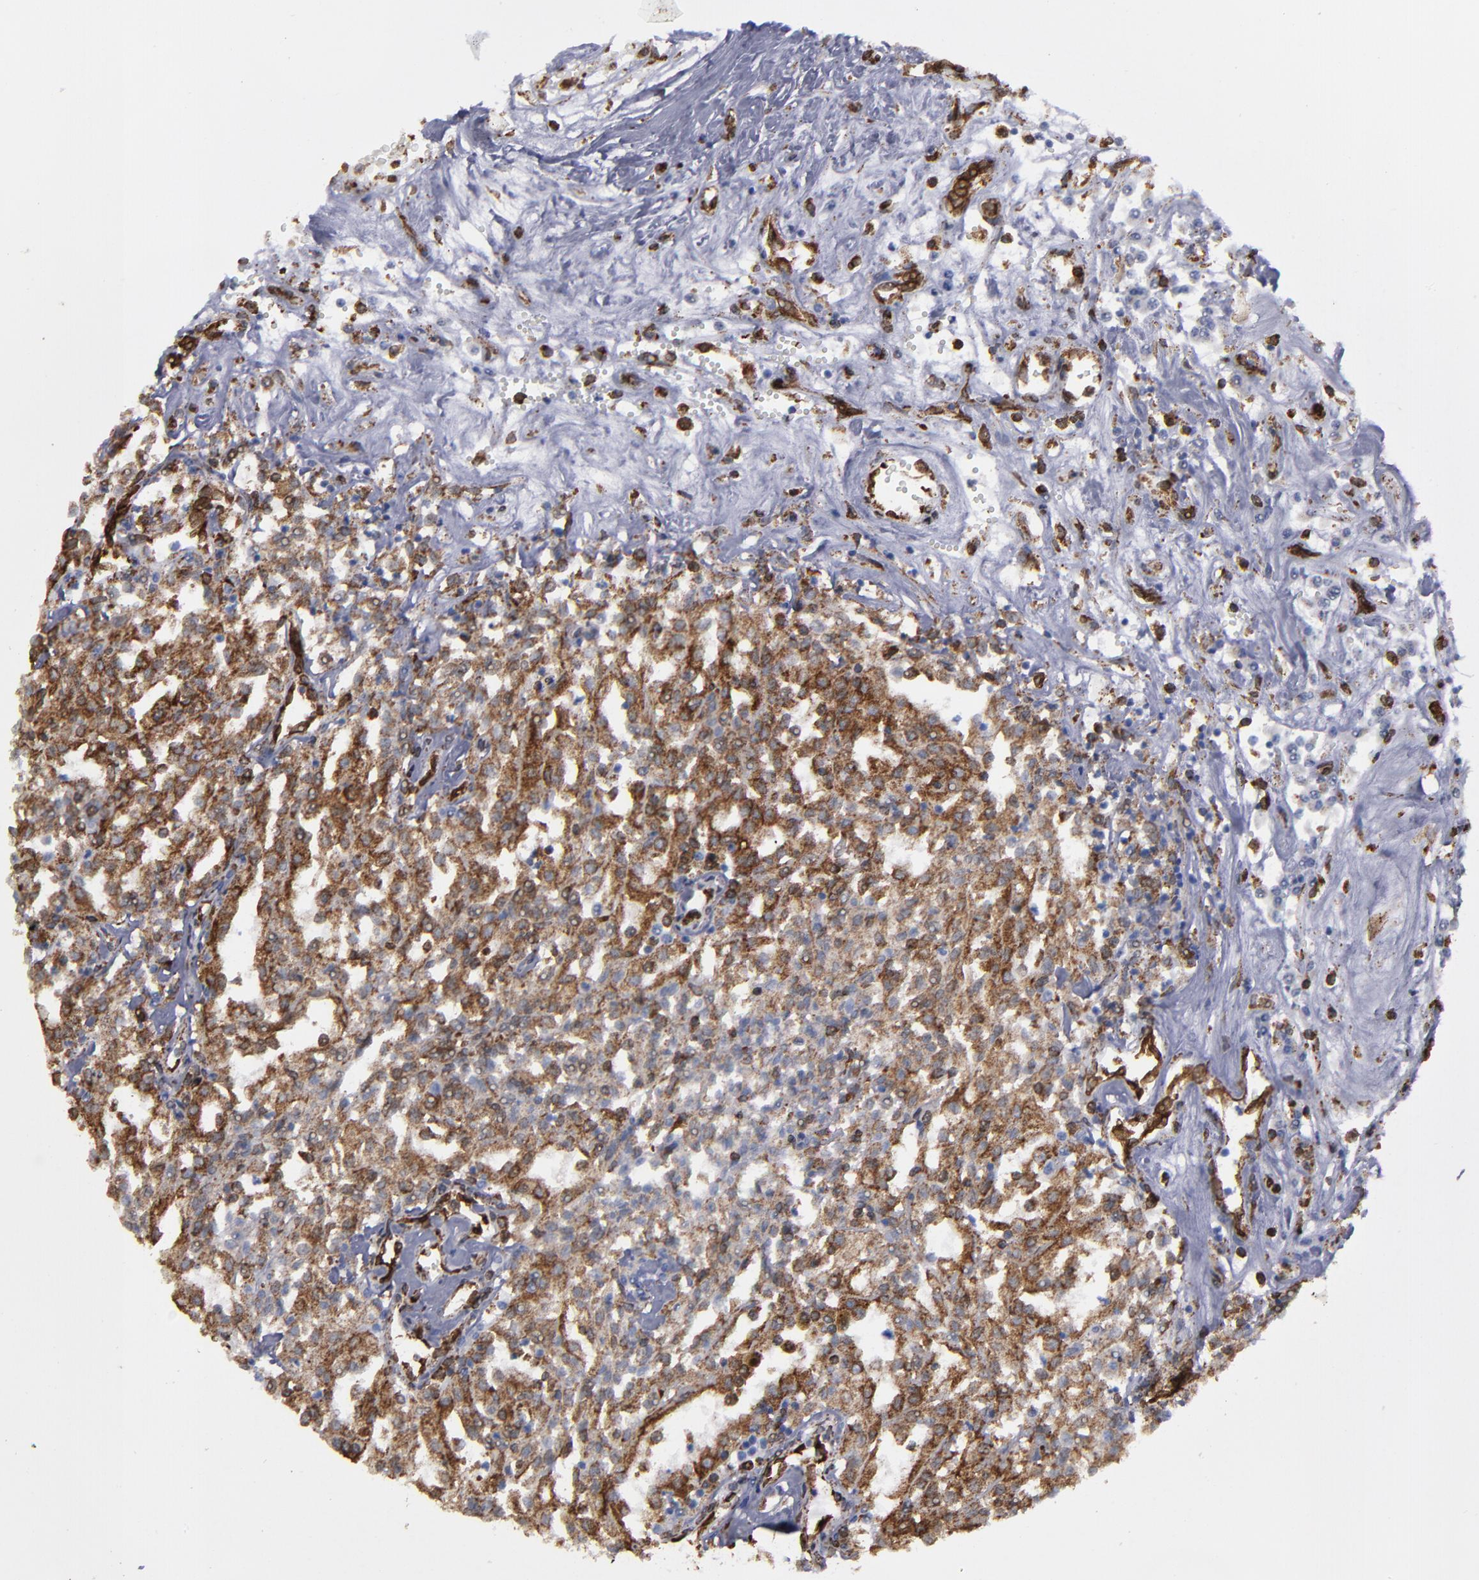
{"staining": {"intensity": "moderate", "quantity": ">75%", "location": "cytoplasmic/membranous"}, "tissue": "renal cancer", "cell_type": "Tumor cells", "image_type": "cancer", "snomed": [{"axis": "morphology", "description": "Adenocarcinoma, NOS"}, {"axis": "topography", "description": "Kidney"}], "caption": "A photomicrograph showing moderate cytoplasmic/membranous positivity in about >75% of tumor cells in renal cancer (adenocarcinoma), as visualized by brown immunohistochemical staining.", "gene": "ERLIN2", "patient": {"sex": "male", "age": 78}}